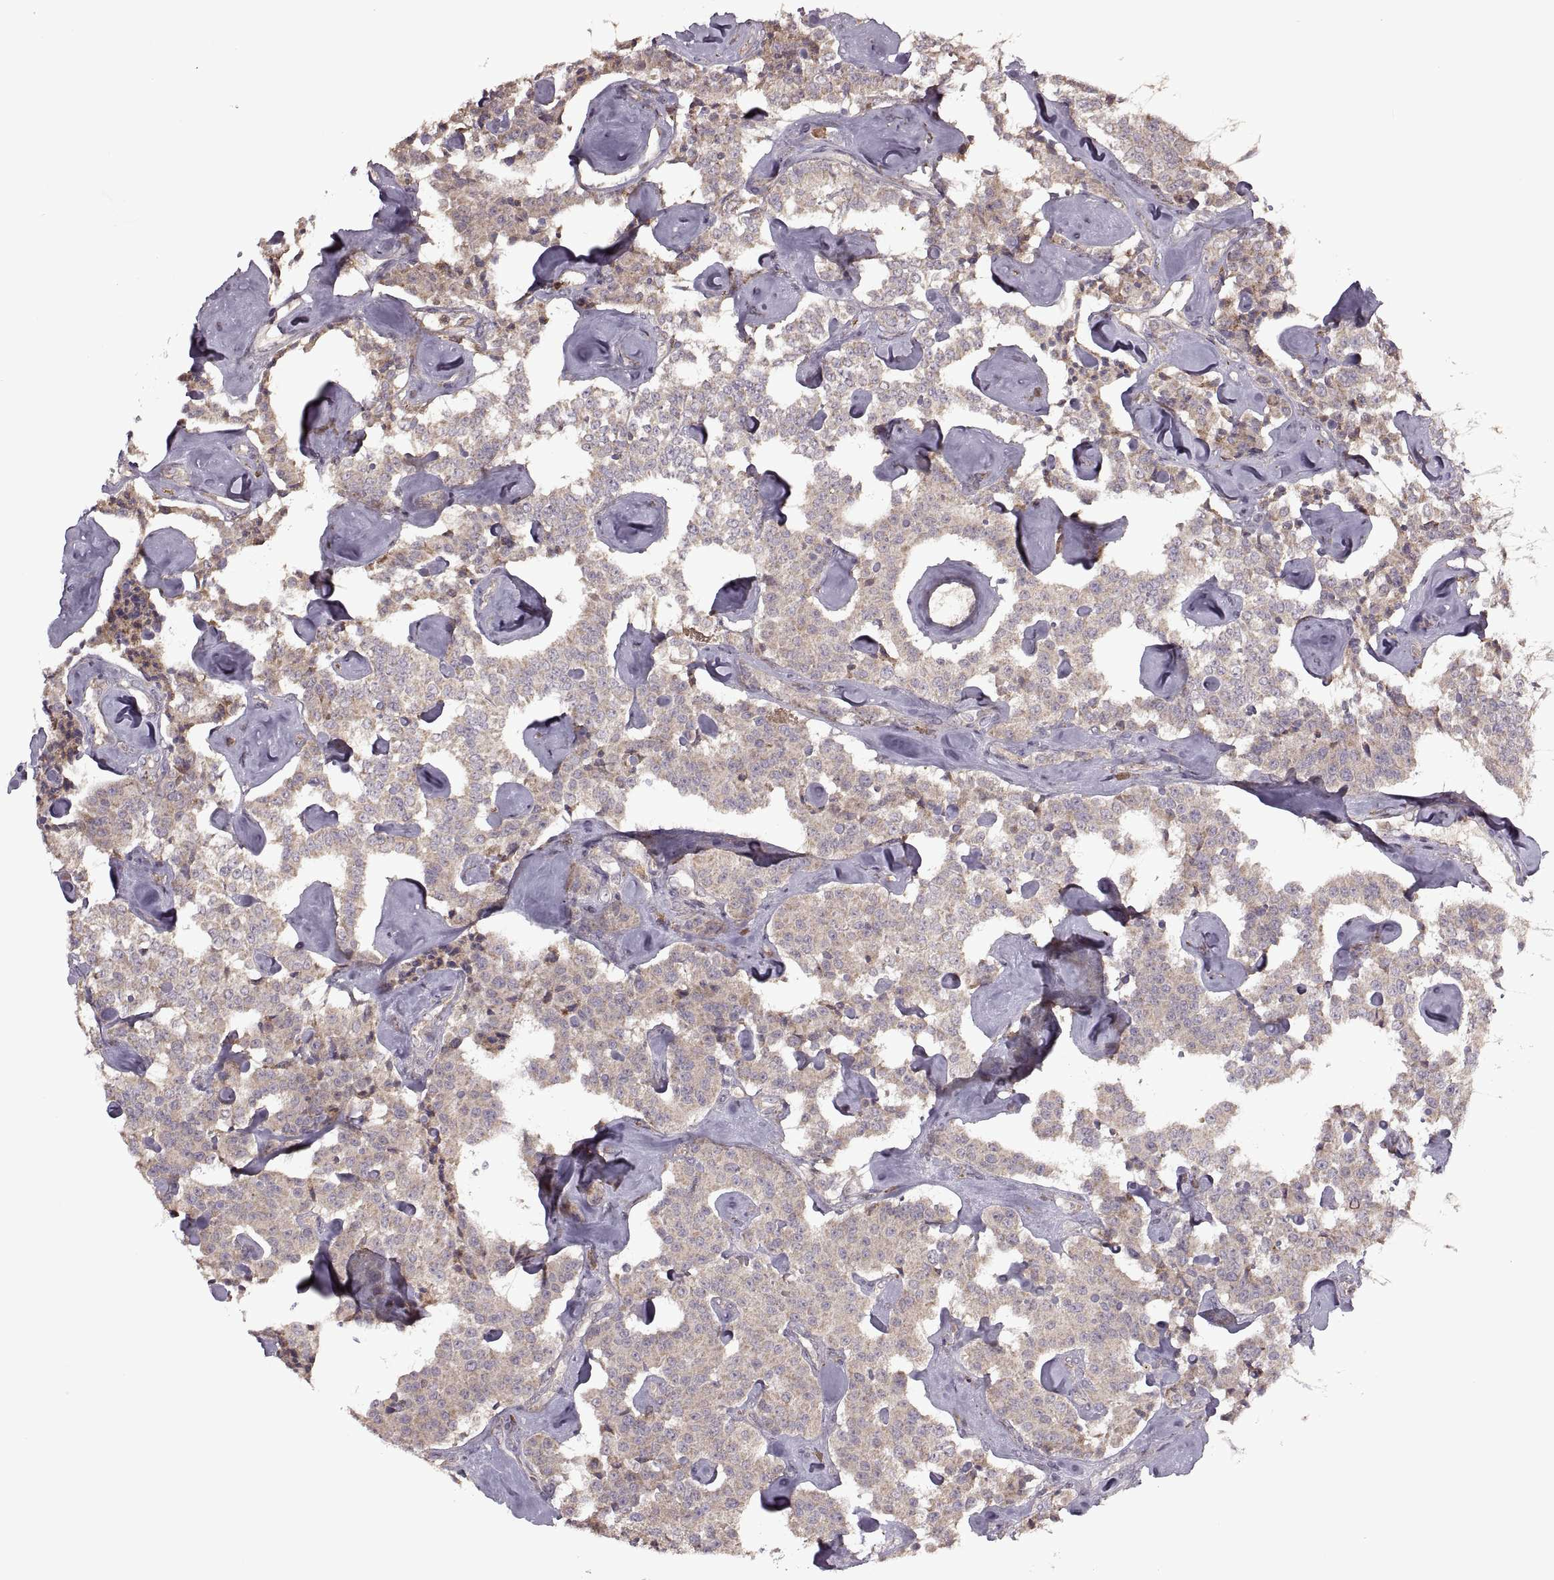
{"staining": {"intensity": "weak", "quantity": ">75%", "location": "cytoplasmic/membranous"}, "tissue": "carcinoid", "cell_type": "Tumor cells", "image_type": "cancer", "snomed": [{"axis": "morphology", "description": "Carcinoid, malignant, NOS"}, {"axis": "topography", "description": "Pancreas"}], "caption": "A brown stain highlights weak cytoplasmic/membranous expression of a protein in human malignant carcinoid tumor cells. (DAB (3,3'-diaminobenzidine) = brown stain, brightfield microscopy at high magnification).", "gene": "PIERCE1", "patient": {"sex": "male", "age": 41}}